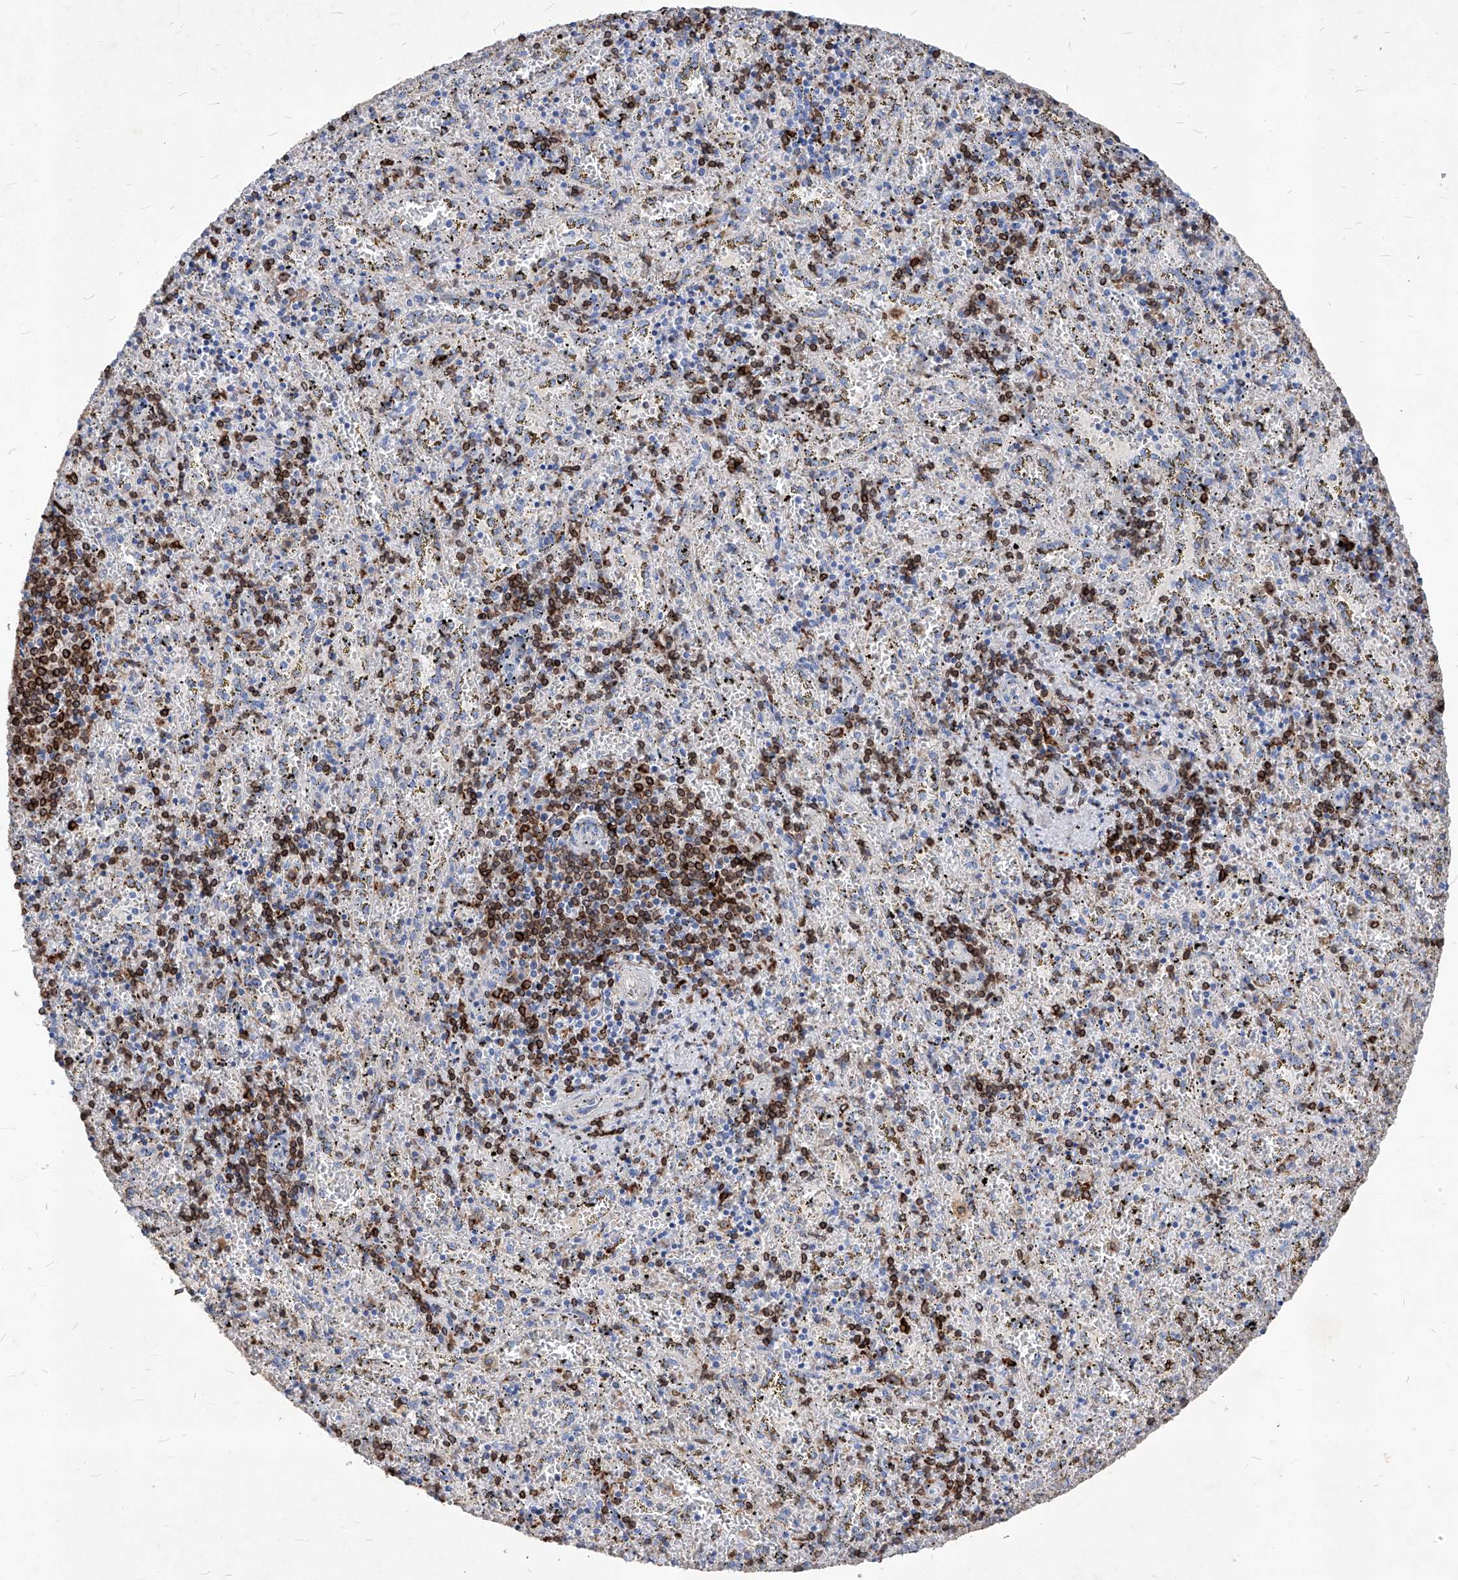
{"staining": {"intensity": "strong", "quantity": "<25%", "location": "cytoplasmic/membranous"}, "tissue": "spleen", "cell_type": "Cells in red pulp", "image_type": "normal", "snomed": [{"axis": "morphology", "description": "Normal tissue, NOS"}, {"axis": "topography", "description": "Spleen"}], "caption": "A brown stain highlights strong cytoplasmic/membranous expression of a protein in cells in red pulp of normal human spleen. Immunohistochemistry (ihc) stains the protein of interest in brown and the nuclei are stained blue.", "gene": "UBOX5", "patient": {"sex": "male", "age": 11}}